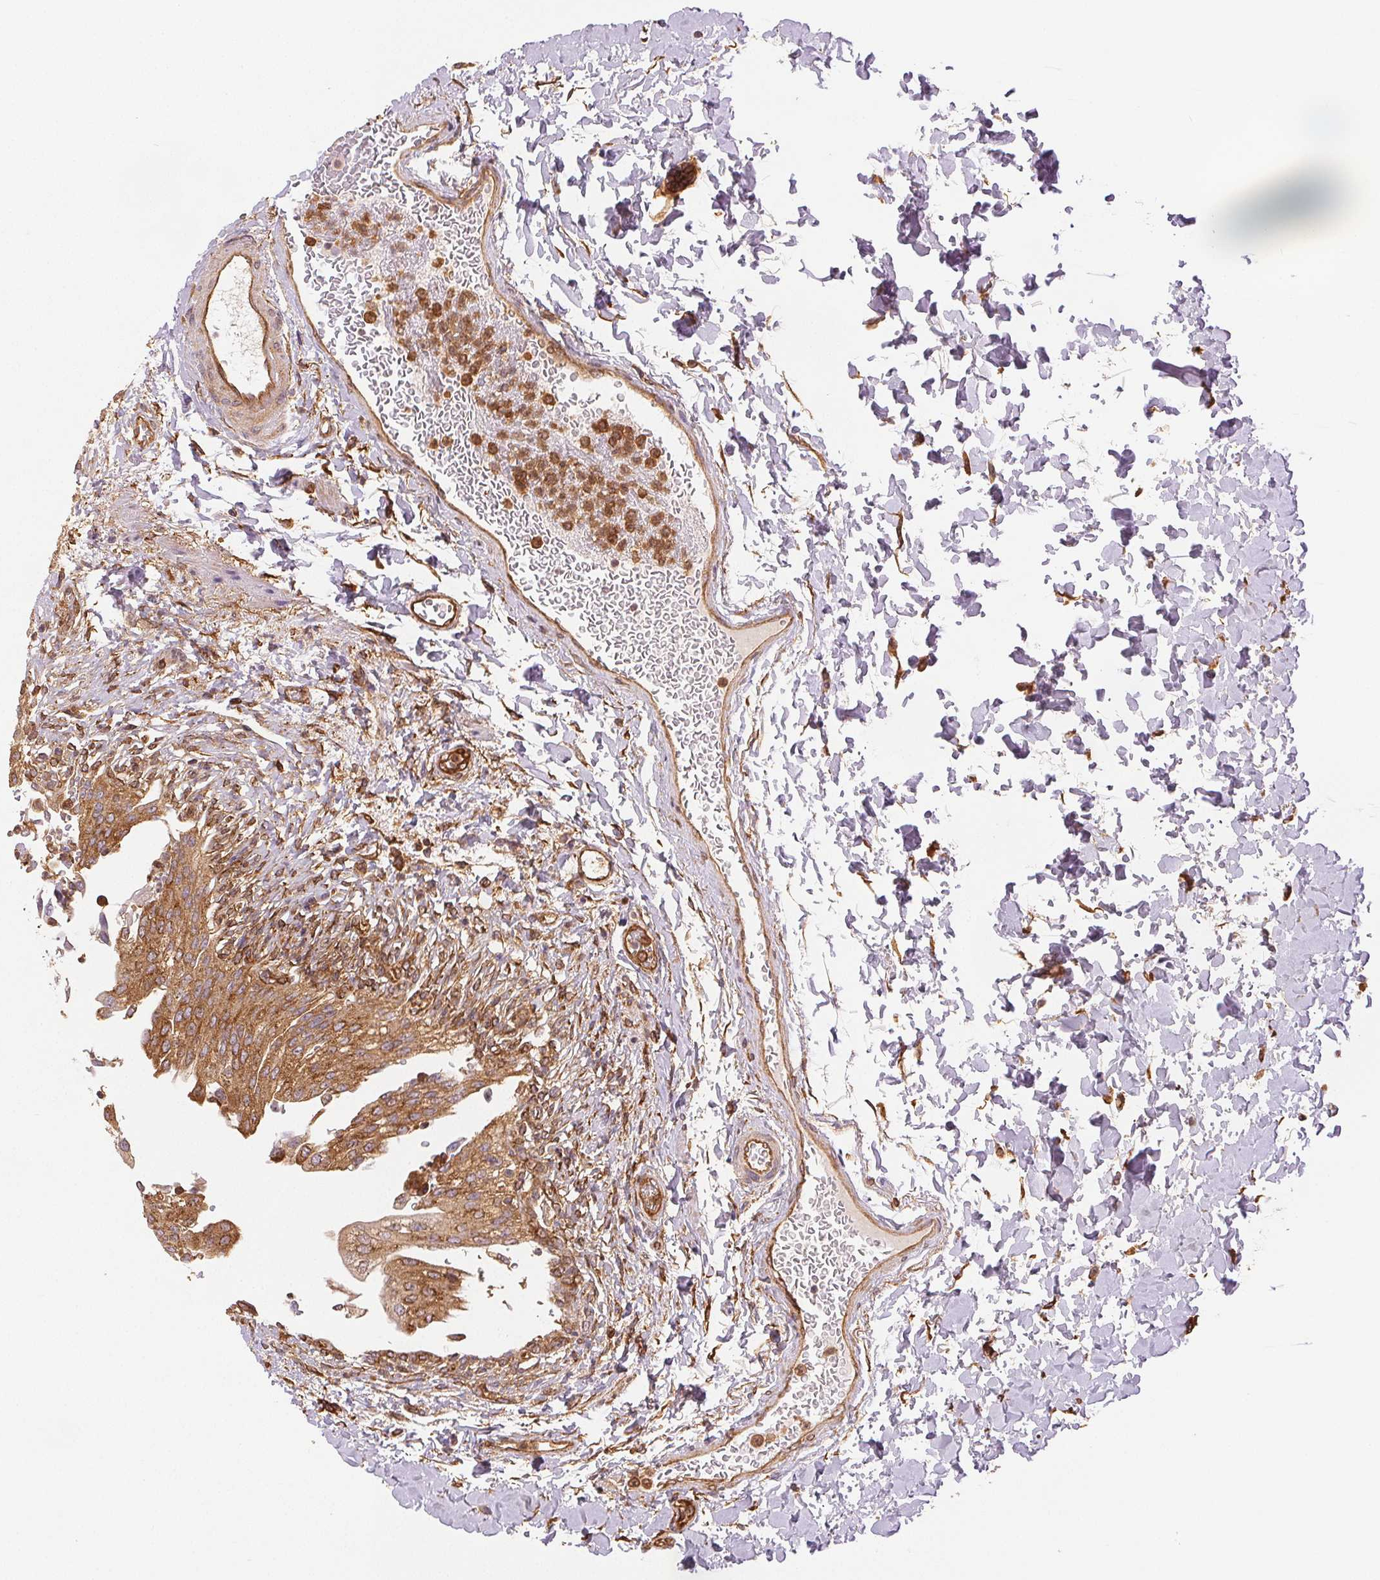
{"staining": {"intensity": "moderate", "quantity": ">75%", "location": "cytoplasmic/membranous"}, "tissue": "urinary bladder", "cell_type": "Urothelial cells", "image_type": "normal", "snomed": [{"axis": "morphology", "description": "Normal tissue, NOS"}, {"axis": "topography", "description": "Urinary bladder"}, {"axis": "topography", "description": "Peripheral nerve tissue"}], "caption": "Protein expression by immunohistochemistry reveals moderate cytoplasmic/membranous expression in about >75% of urothelial cells in normal urinary bladder.", "gene": "DIAPH2", "patient": {"sex": "female", "age": 60}}